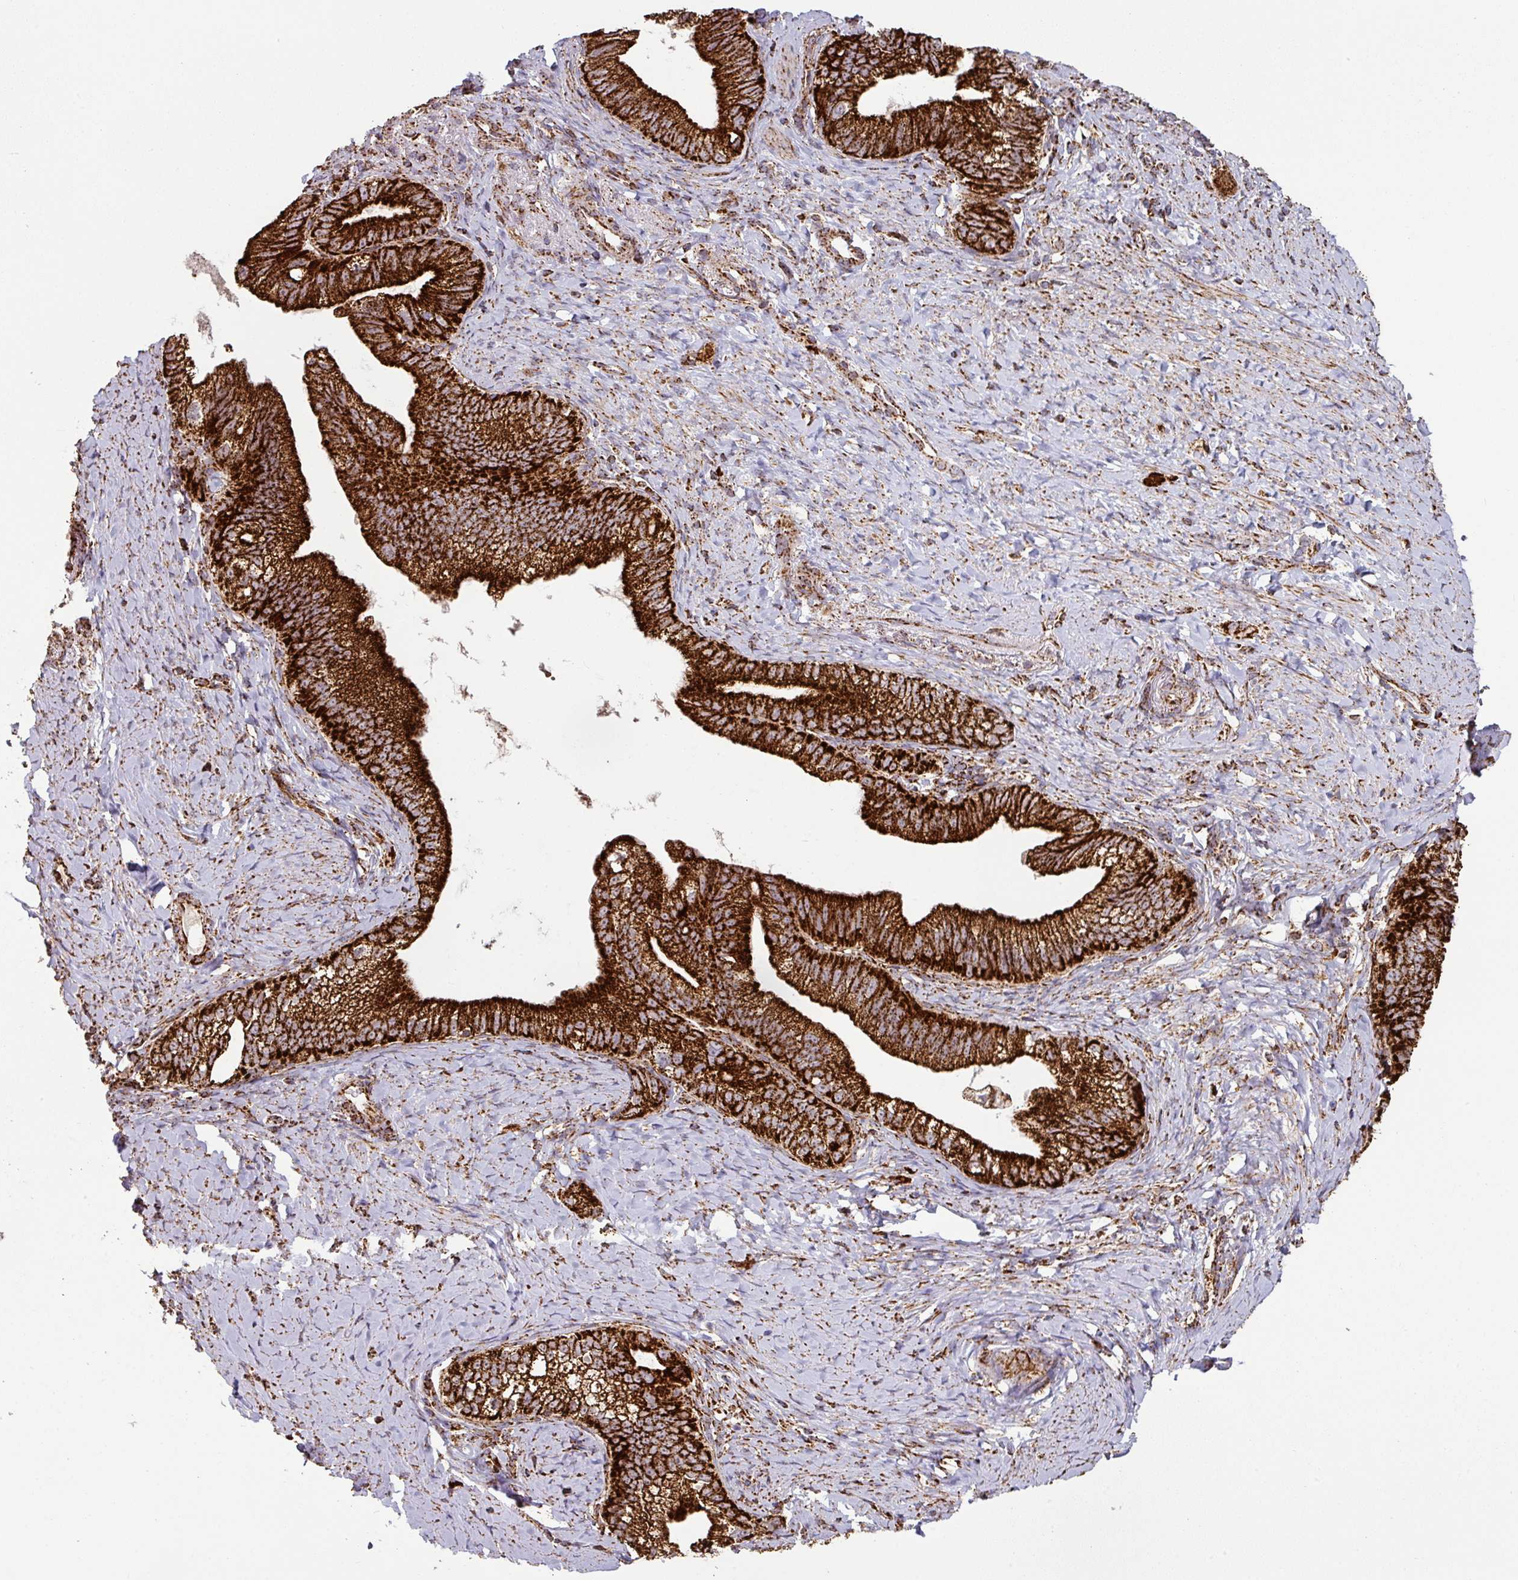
{"staining": {"intensity": "strong", "quantity": ">75%", "location": "cytoplasmic/membranous"}, "tissue": "pancreatic cancer", "cell_type": "Tumor cells", "image_type": "cancer", "snomed": [{"axis": "morphology", "description": "Adenocarcinoma, NOS"}, {"axis": "topography", "description": "Pancreas"}], "caption": "An immunohistochemistry image of neoplastic tissue is shown. Protein staining in brown highlights strong cytoplasmic/membranous positivity in pancreatic cancer (adenocarcinoma) within tumor cells. The protein of interest is stained brown, and the nuclei are stained in blue (DAB IHC with brightfield microscopy, high magnification).", "gene": "TRAP1", "patient": {"sex": "male", "age": 70}}